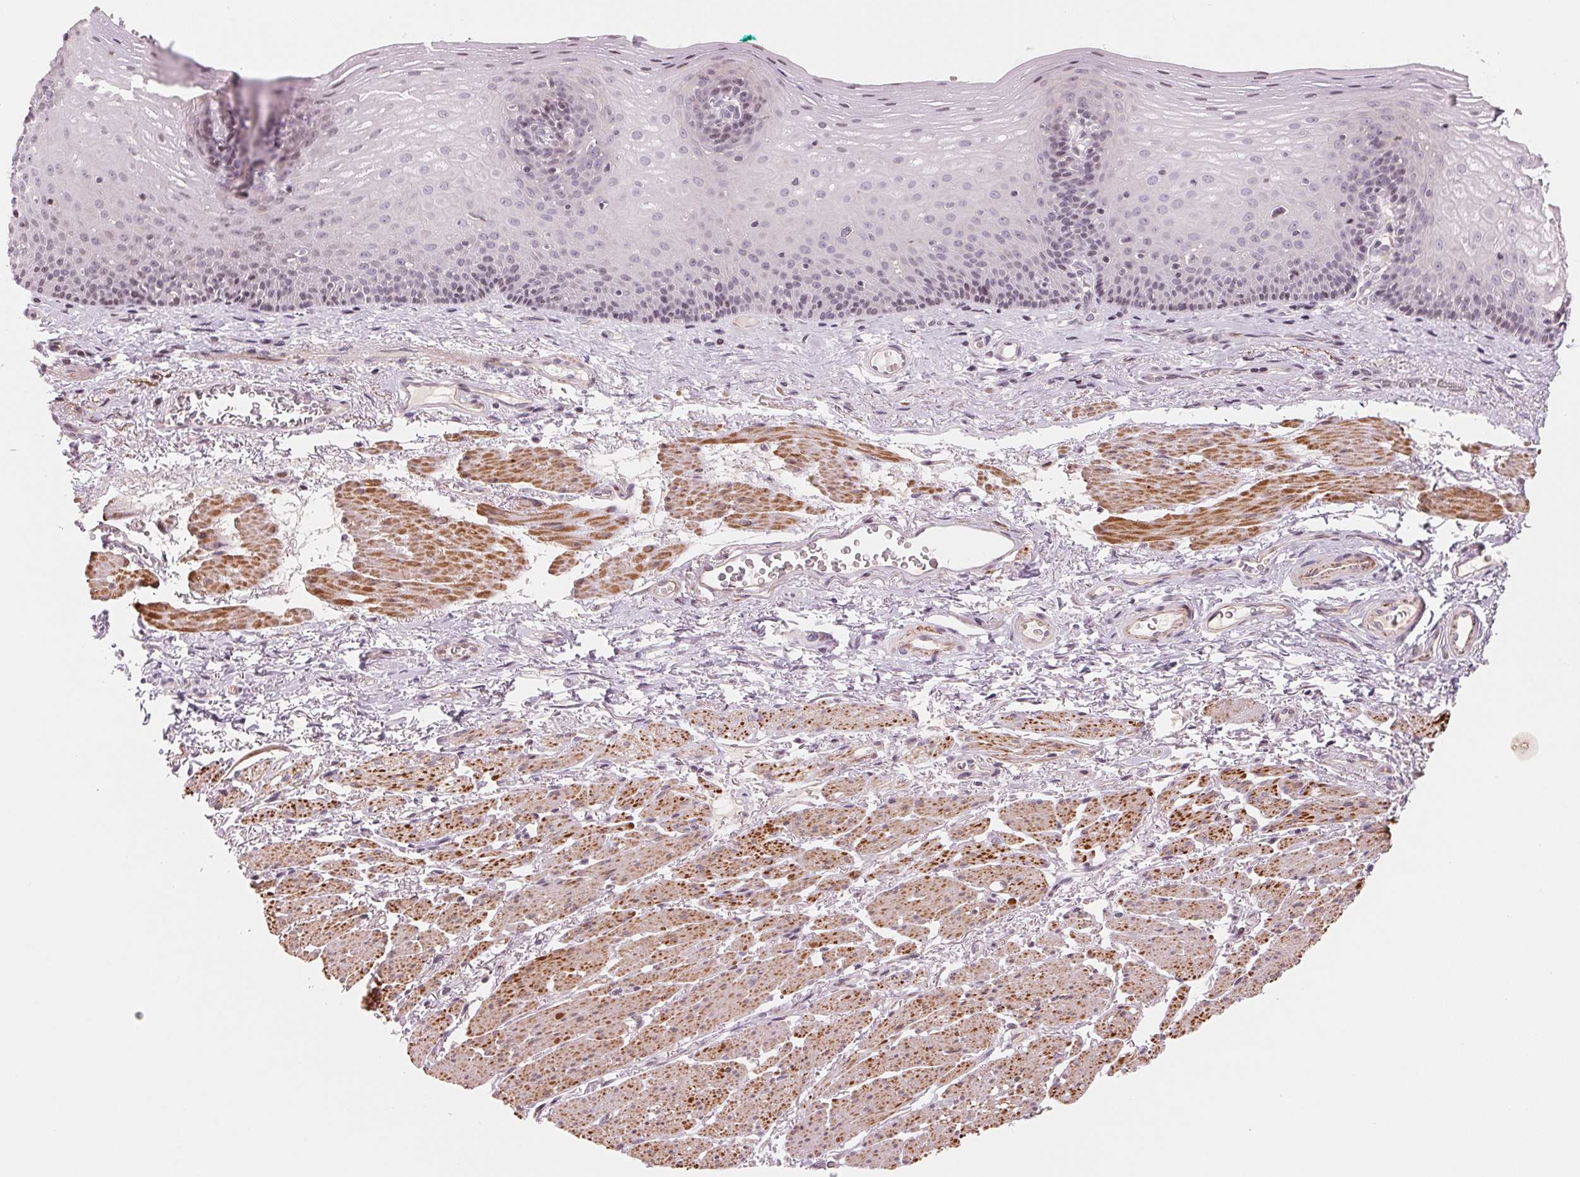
{"staining": {"intensity": "weak", "quantity": "<25%", "location": "nuclear"}, "tissue": "esophagus", "cell_type": "Squamous epithelial cells", "image_type": "normal", "snomed": [{"axis": "morphology", "description": "Normal tissue, NOS"}, {"axis": "topography", "description": "Esophagus"}], "caption": "IHC photomicrograph of unremarkable human esophagus stained for a protein (brown), which demonstrates no staining in squamous epithelial cells.", "gene": "SLC17A4", "patient": {"sex": "male", "age": 76}}